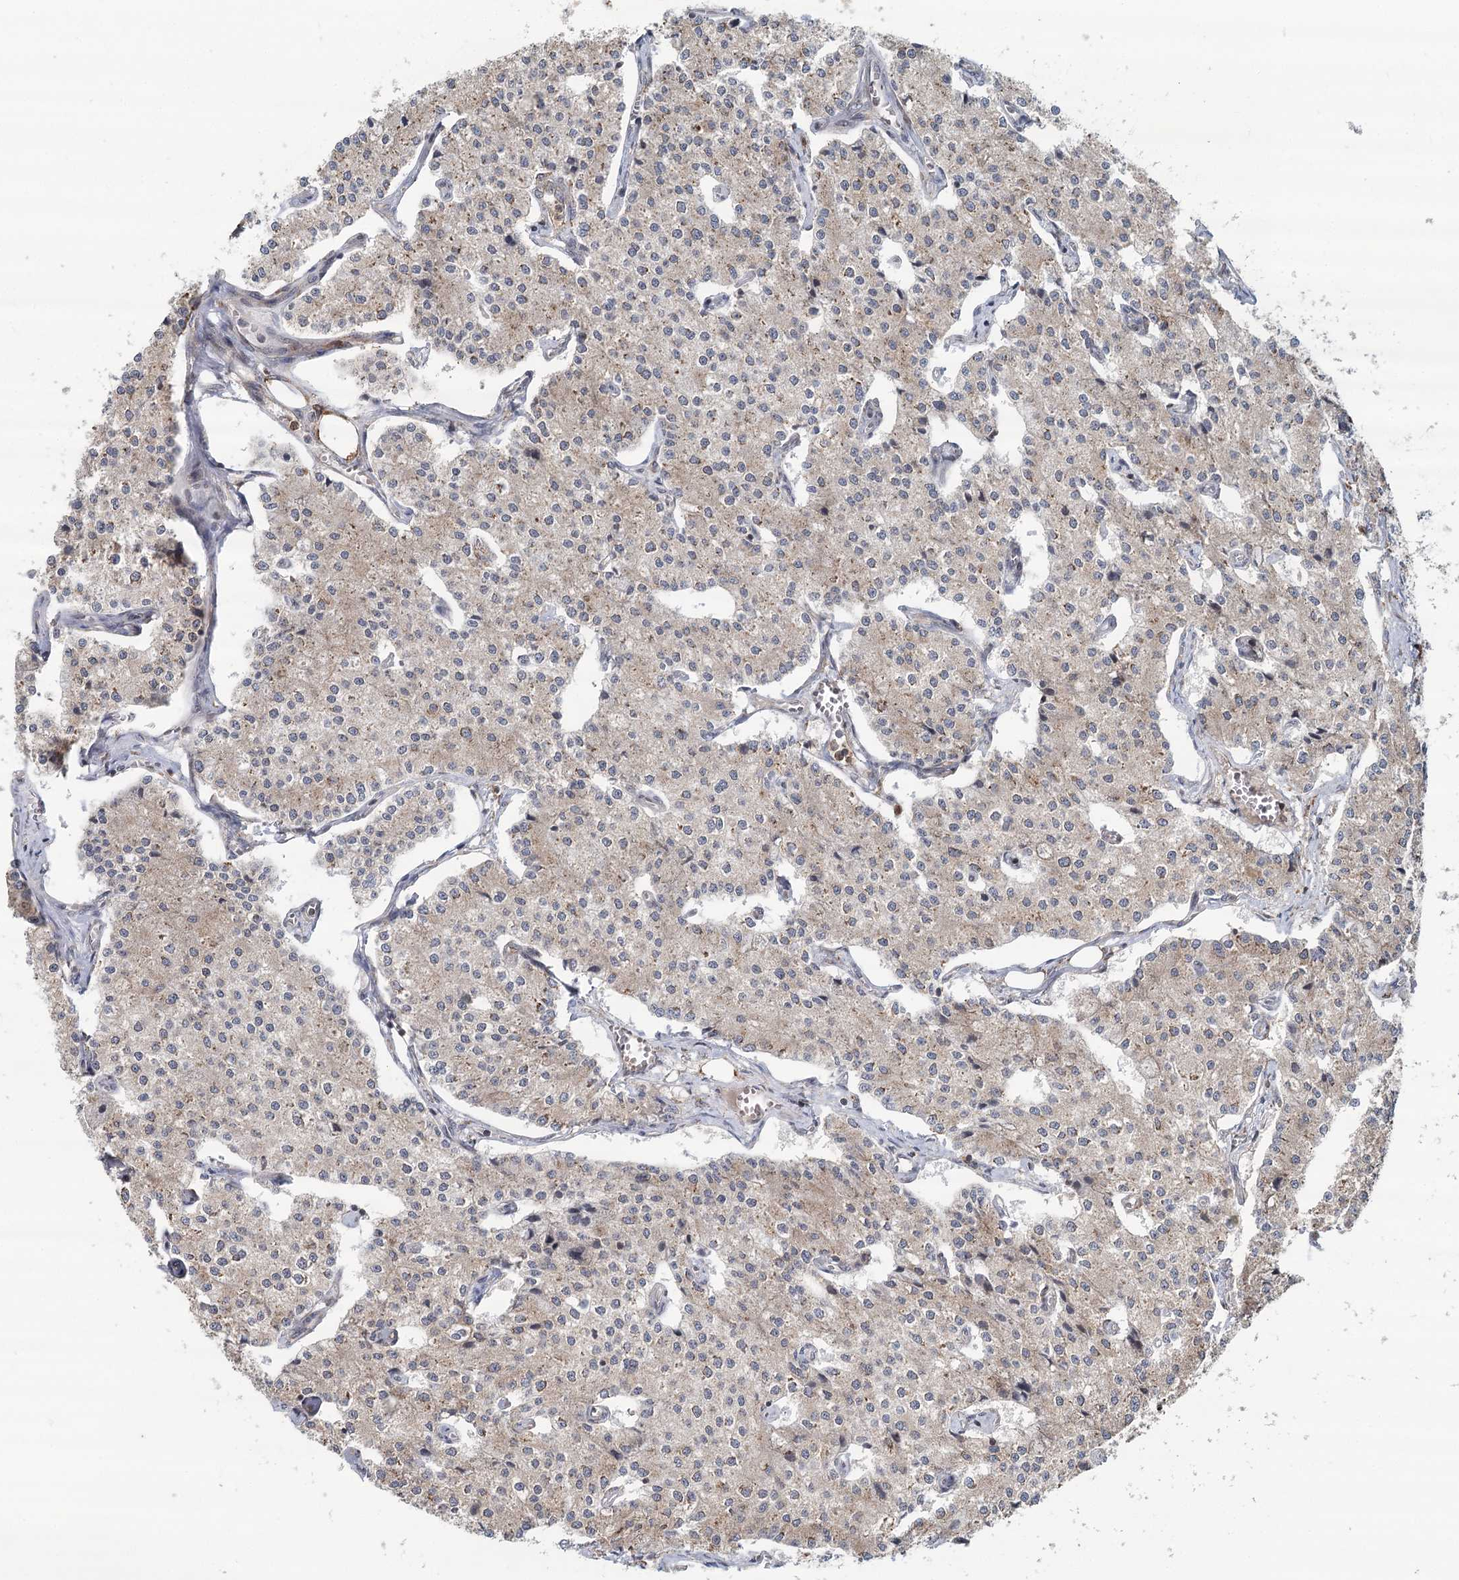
{"staining": {"intensity": "weak", "quantity": "25%-75%", "location": "cytoplasmic/membranous"}, "tissue": "carcinoid", "cell_type": "Tumor cells", "image_type": "cancer", "snomed": [{"axis": "morphology", "description": "Carcinoid, malignant, NOS"}, {"axis": "topography", "description": "Colon"}], "caption": "This is a micrograph of IHC staining of carcinoid (malignant), which shows weak positivity in the cytoplasmic/membranous of tumor cells.", "gene": "RNF111", "patient": {"sex": "female", "age": 52}}